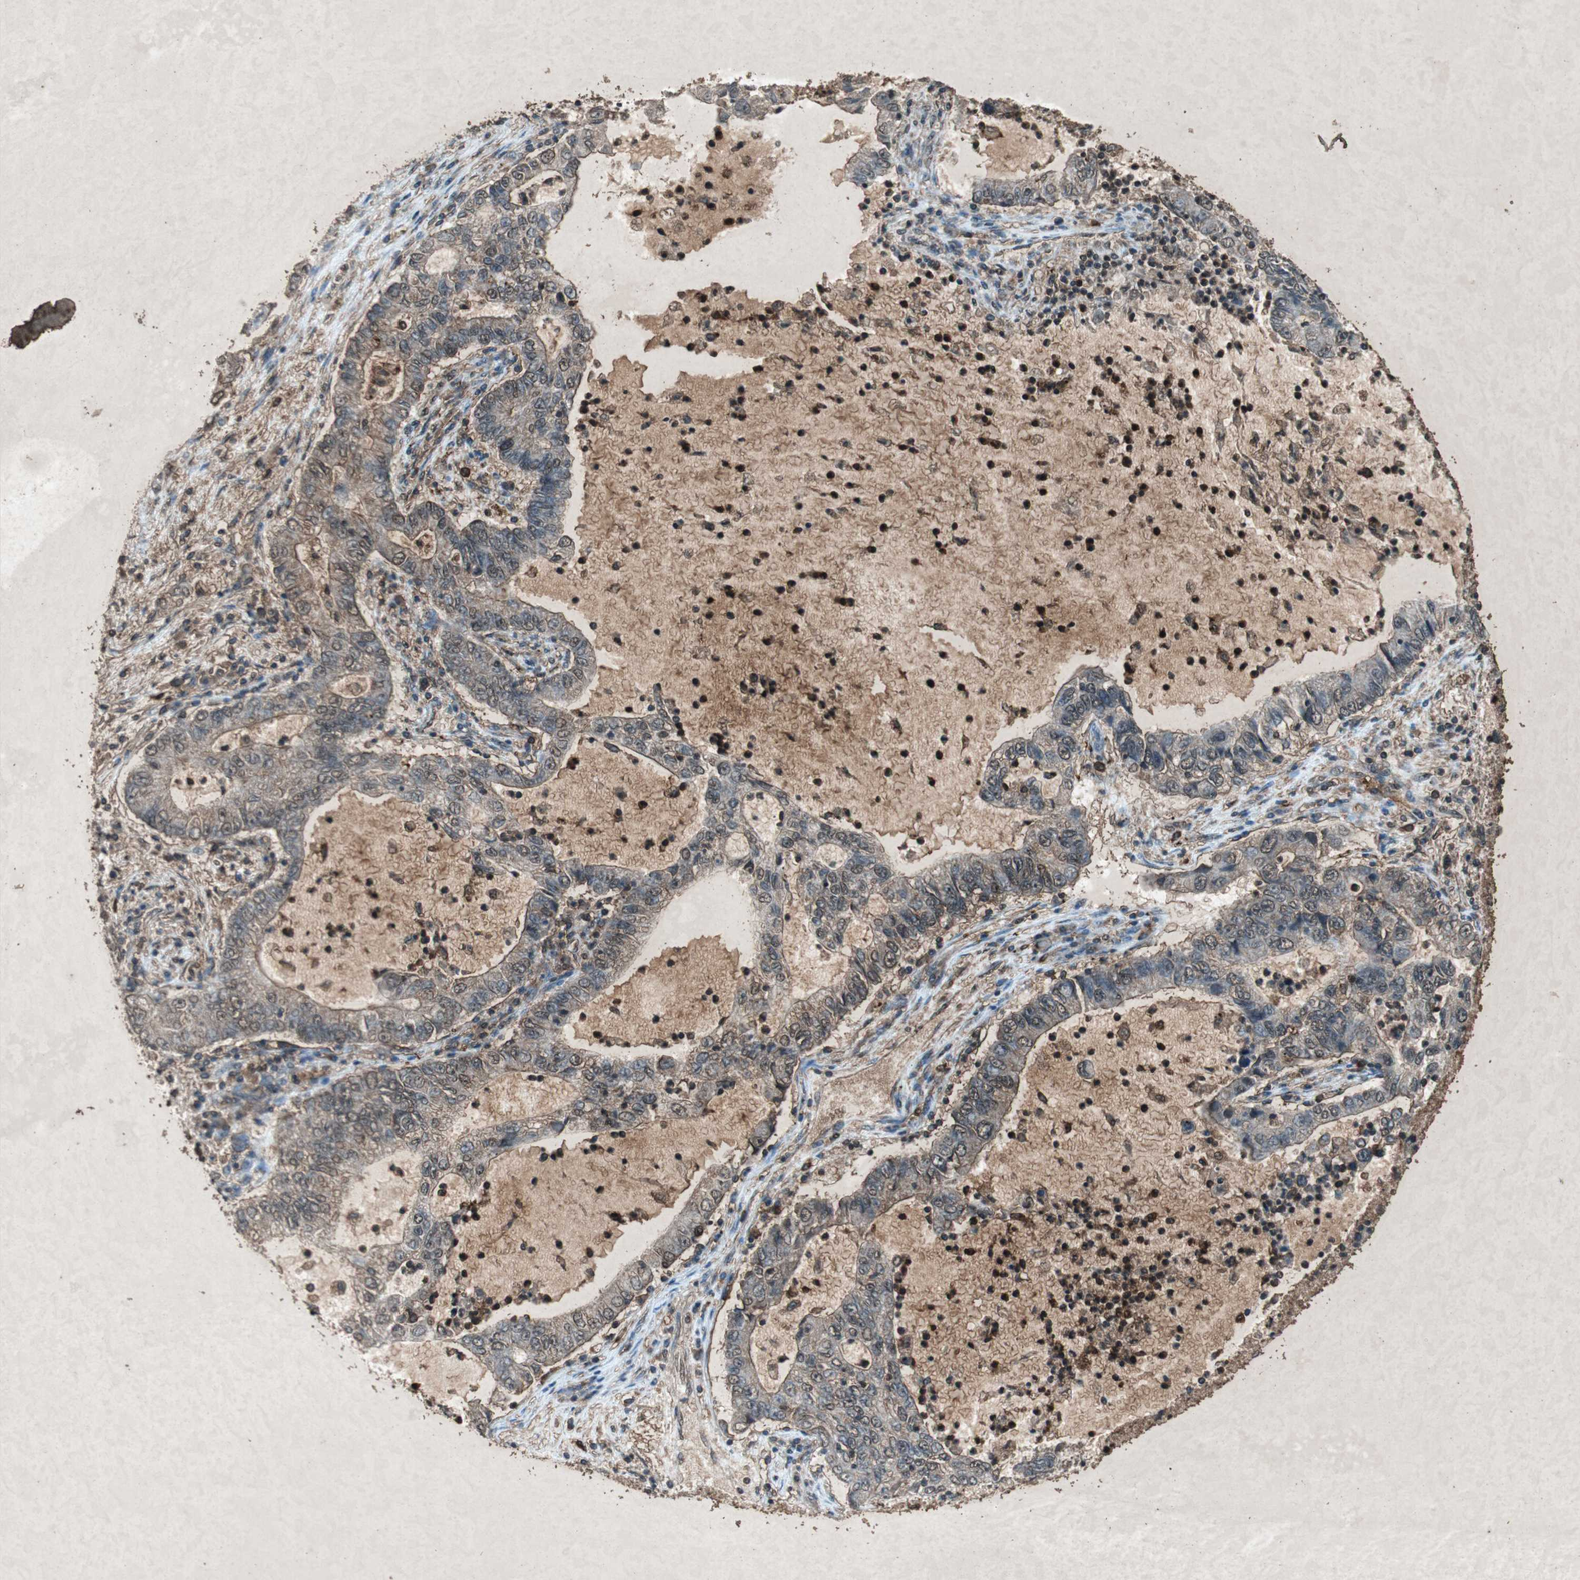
{"staining": {"intensity": "negative", "quantity": "none", "location": "none"}, "tissue": "lung cancer", "cell_type": "Tumor cells", "image_type": "cancer", "snomed": [{"axis": "morphology", "description": "Adenocarcinoma, NOS"}, {"axis": "topography", "description": "Lung"}], "caption": "Immunohistochemistry (IHC) micrograph of lung cancer stained for a protein (brown), which reveals no positivity in tumor cells. Brightfield microscopy of immunohistochemistry stained with DAB (3,3'-diaminobenzidine) (brown) and hematoxylin (blue), captured at high magnification.", "gene": "TYROBP", "patient": {"sex": "female", "age": 51}}